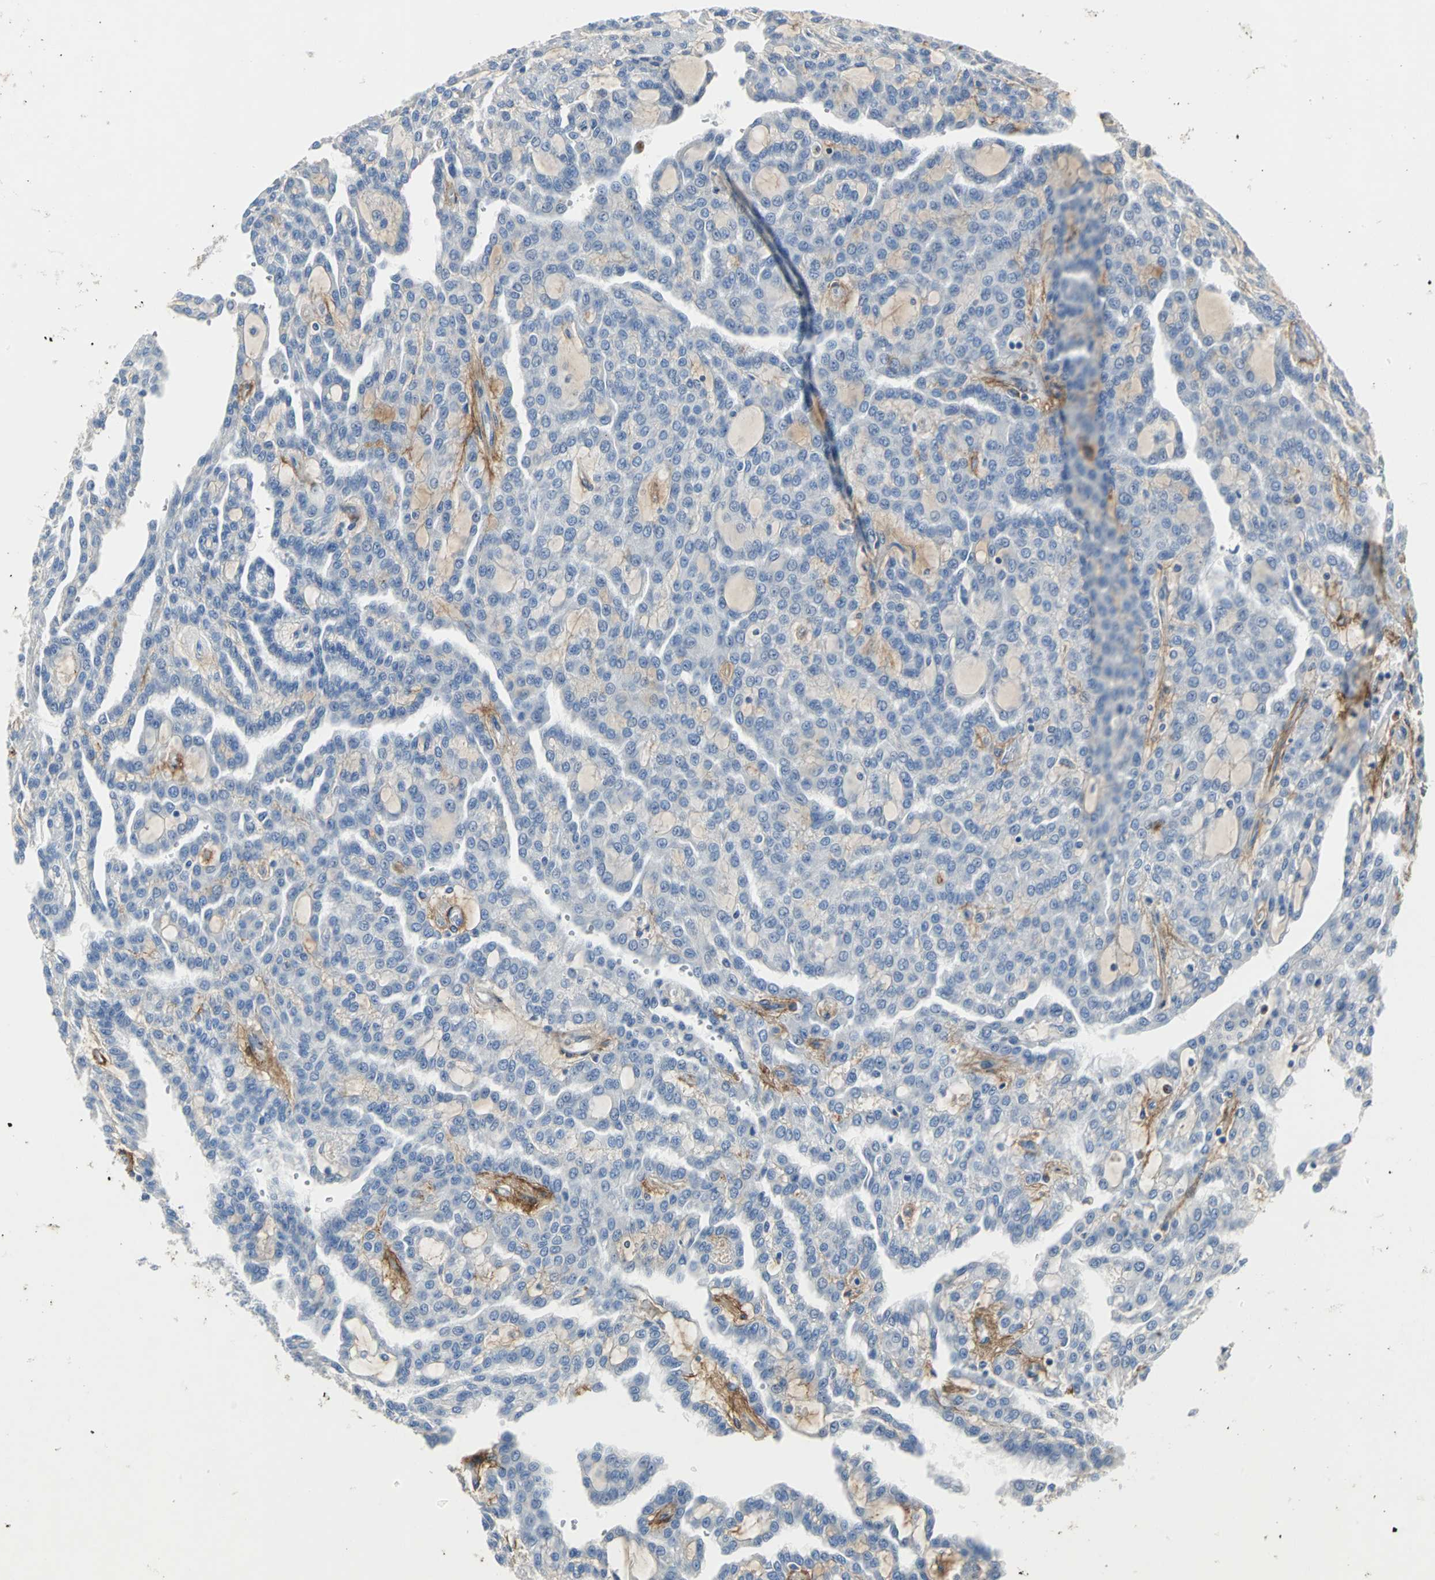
{"staining": {"intensity": "negative", "quantity": "none", "location": "none"}, "tissue": "renal cancer", "cell_type": "Tumor cells", "image_type": "cancer", "snomed": [{"axis": "morphology", "description": "Adenocarcinoma, NOS"}, {"axis": "topography", "description": "Kidney"}], "caption": "The image reveals no staining of tumor cells in renal adenocarcinoma.", "gene": "EFNB3", "patient": {"sex": "male", "age": 63}}